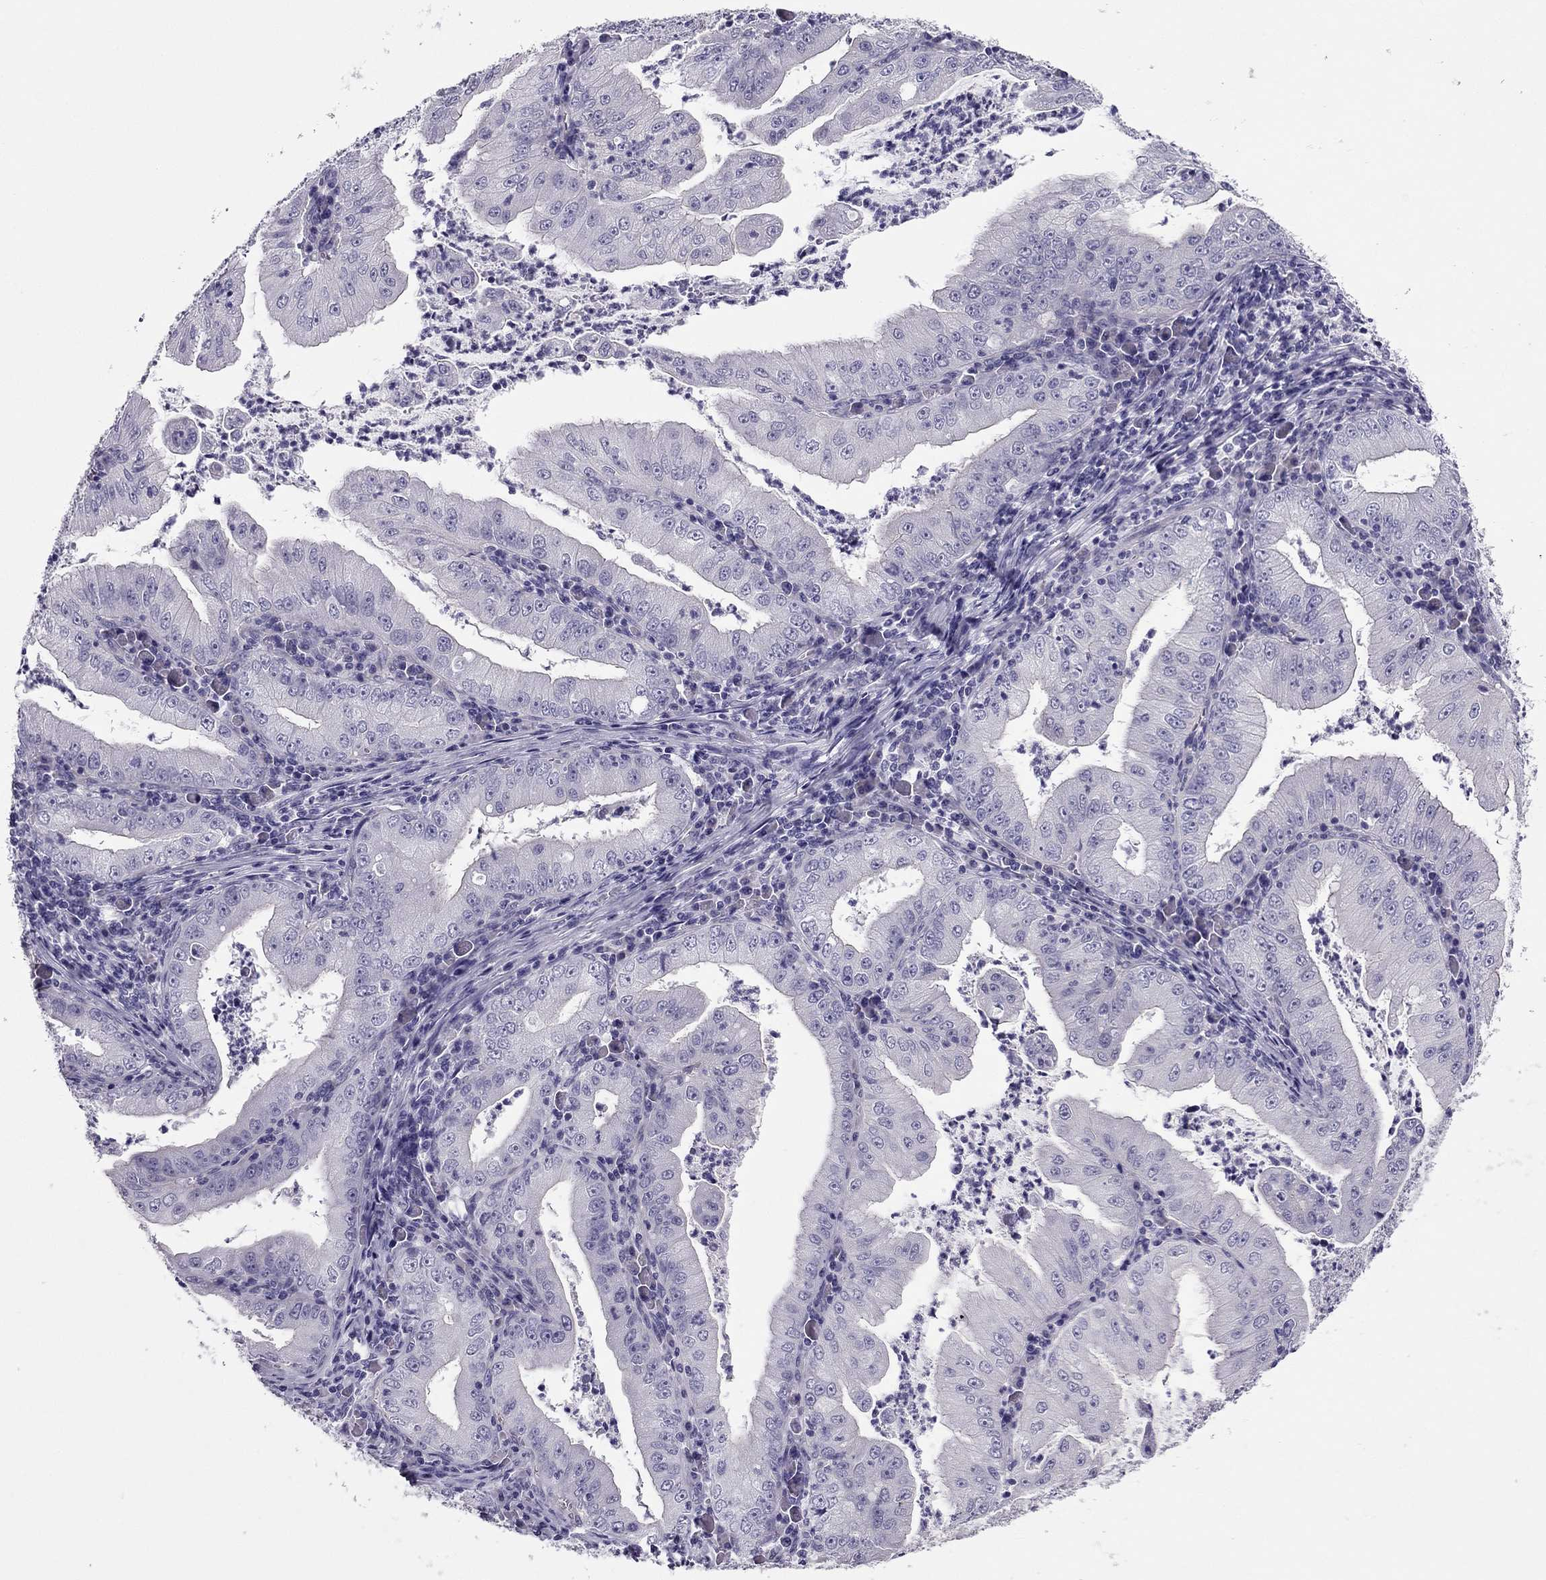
{"staining": {"intensity": "negative", "quantity": "none", "location": "none"}, "tissue": "stomach cancer", "cell_type": "Tumor cells", "image_type": "cancer", "snomed": [{"axis": "morphology", "description": "Adenocarcinoma, NOS"}, {"axis": "topography", "description": "Stomach"}], "caption": "An image of adenocarcinoma (stomach) stained for a protein exhibits no brown staining in tumor cells.", "gene": "PDE6A", "patient": {"sex": "male", "age": 76}}